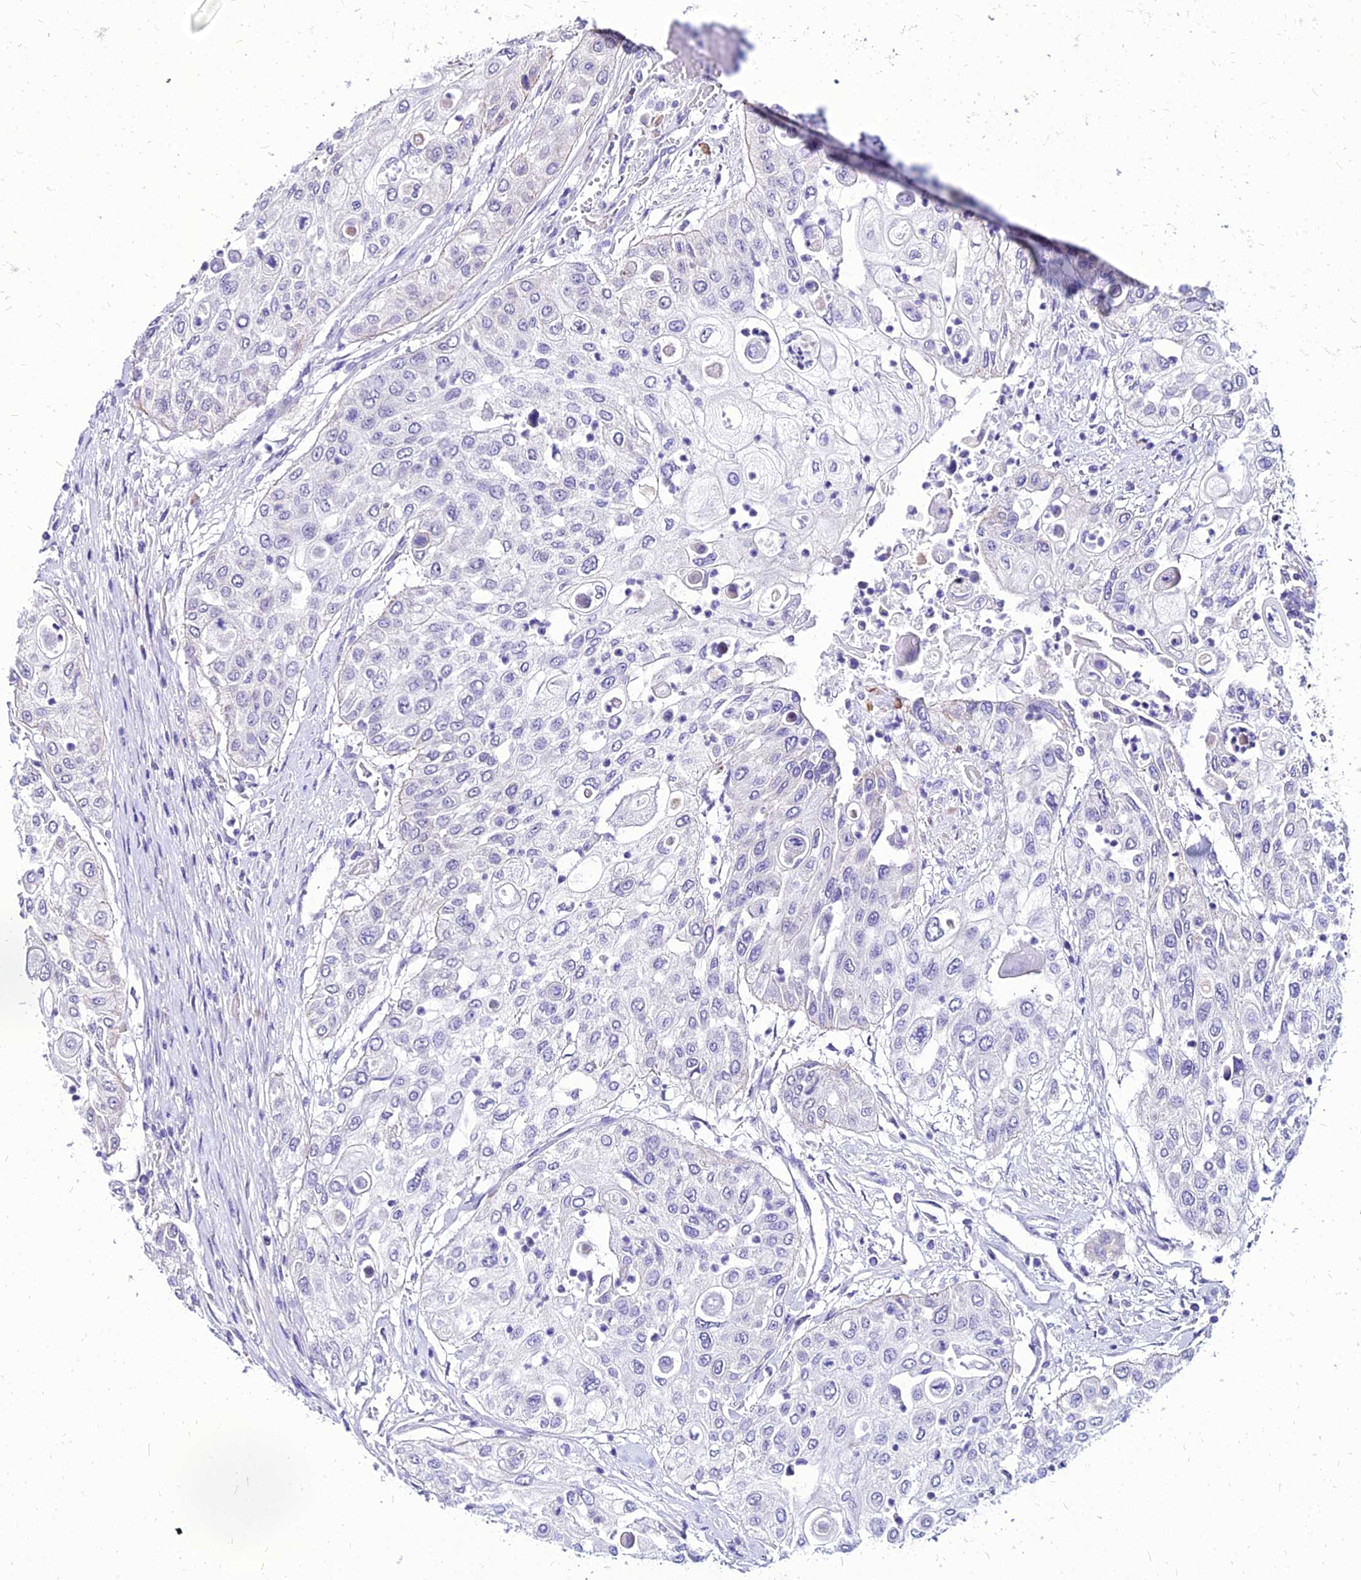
{"staining": {"intensity": "negative", "quantity": "none", "location": "none"}, "tissue": "urothelial cancer", "cell_type": "Tumor cells", "image_type": "cancer", "snomed": [{"axis": "morphology", "description": "Urothelial carcinoma, High grade"}, {"axis": "topography", "description": "Urinary bladder"}], "caption": "Tumor cells are negative for brown protein staining in urothelial cancer.", "gene": "YEATS2", "patient": {"sex": "female", "age": 79}}